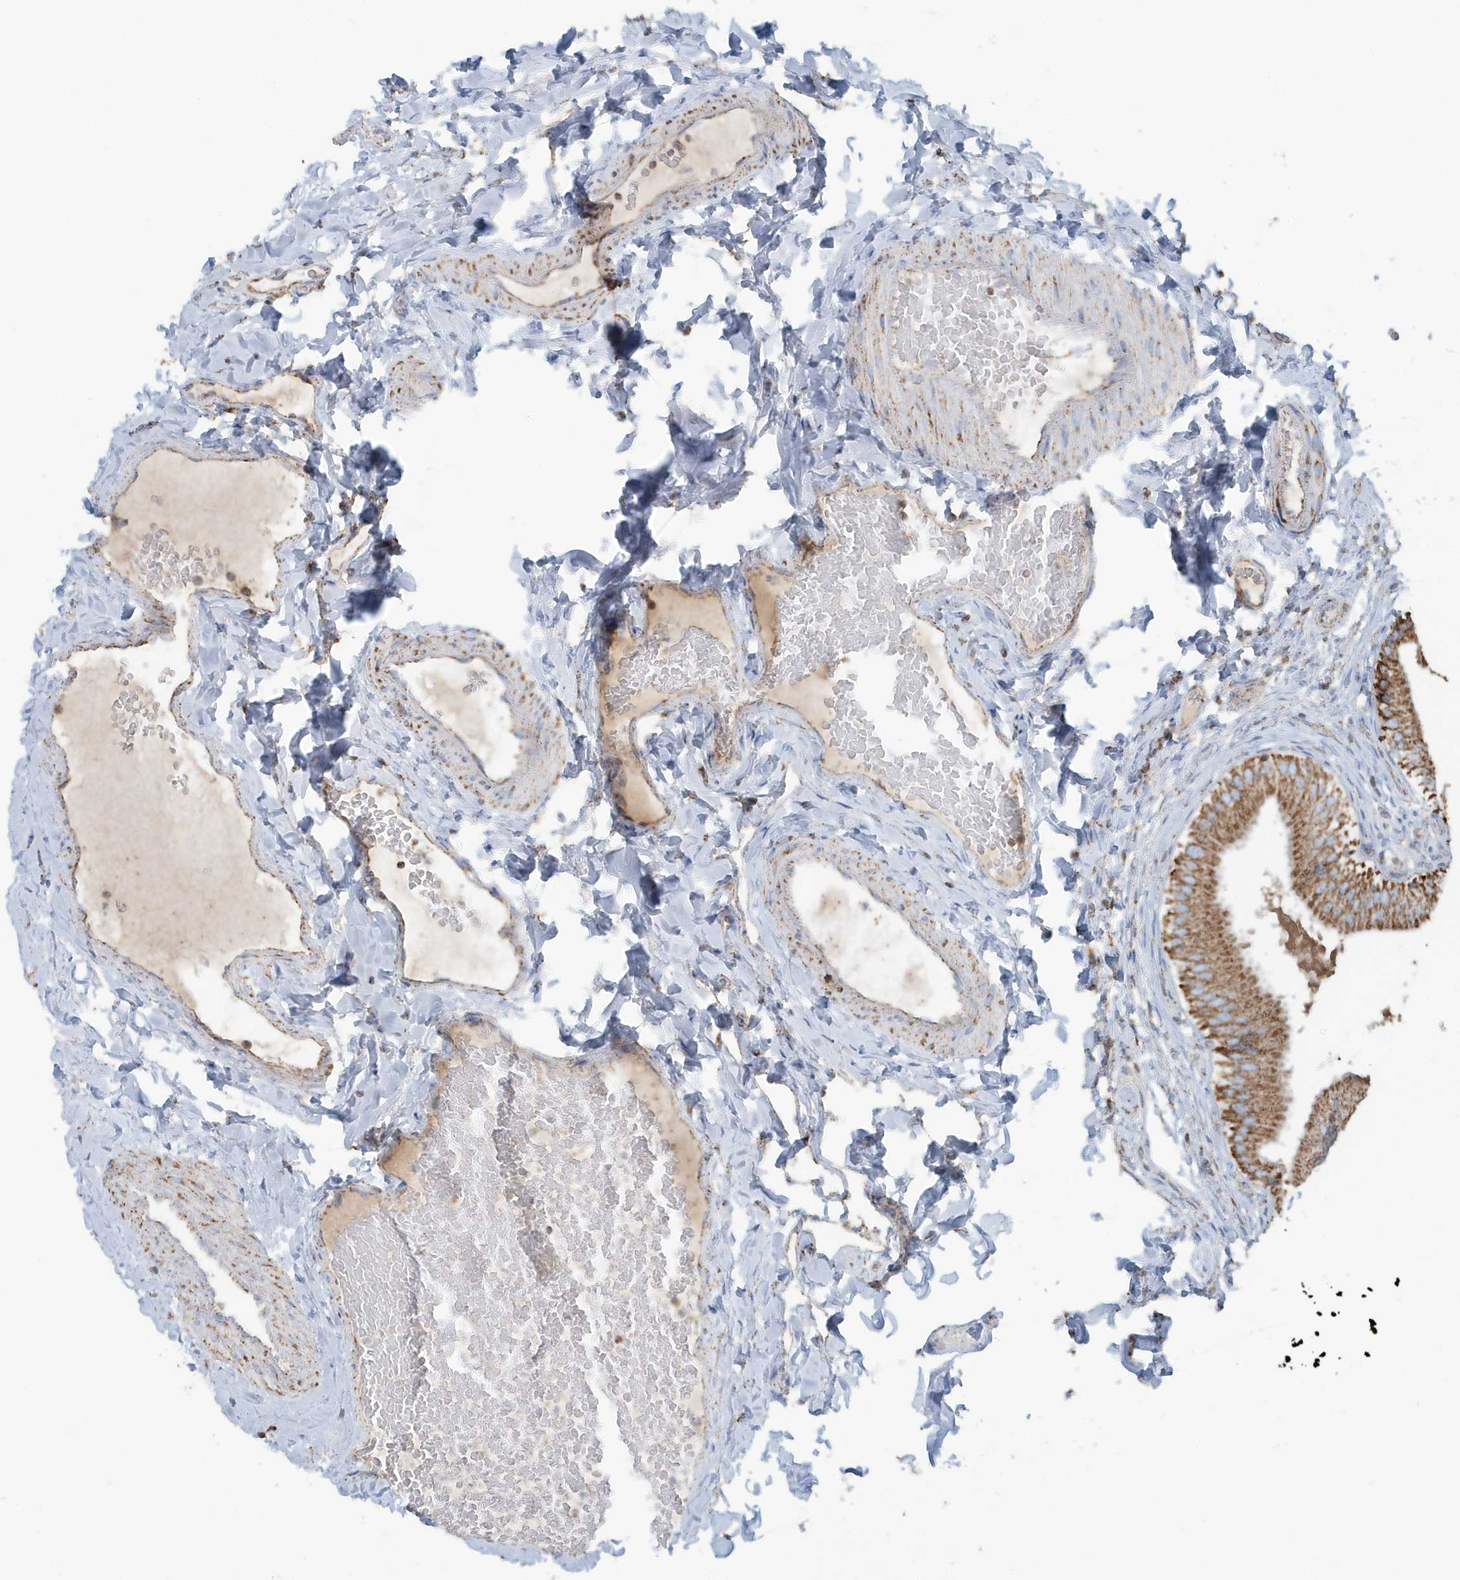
{"staining": {"intensity": "strong", "quantity": ">75%", "location": "cytoplasmic/membranous"}, "tissue": "gallbladder", "cell_type": "Glandular cells", "image_type": "normal", "snomed": [{"axis": "morphology", "description": "Normal tissue, NOS"}, {"axis": "topography", "description": "Gallbladder"}], "caption": "Immunohistochemistry photomicrograph of benign human gallbladder stained for a protein (brown), which demonstrates high levels of strong cytoplasmic/membranous expression in about >75% of glandular cells.", "gene": "RAB11FIP3", "patient": {"sex": "female", "age": 30}}